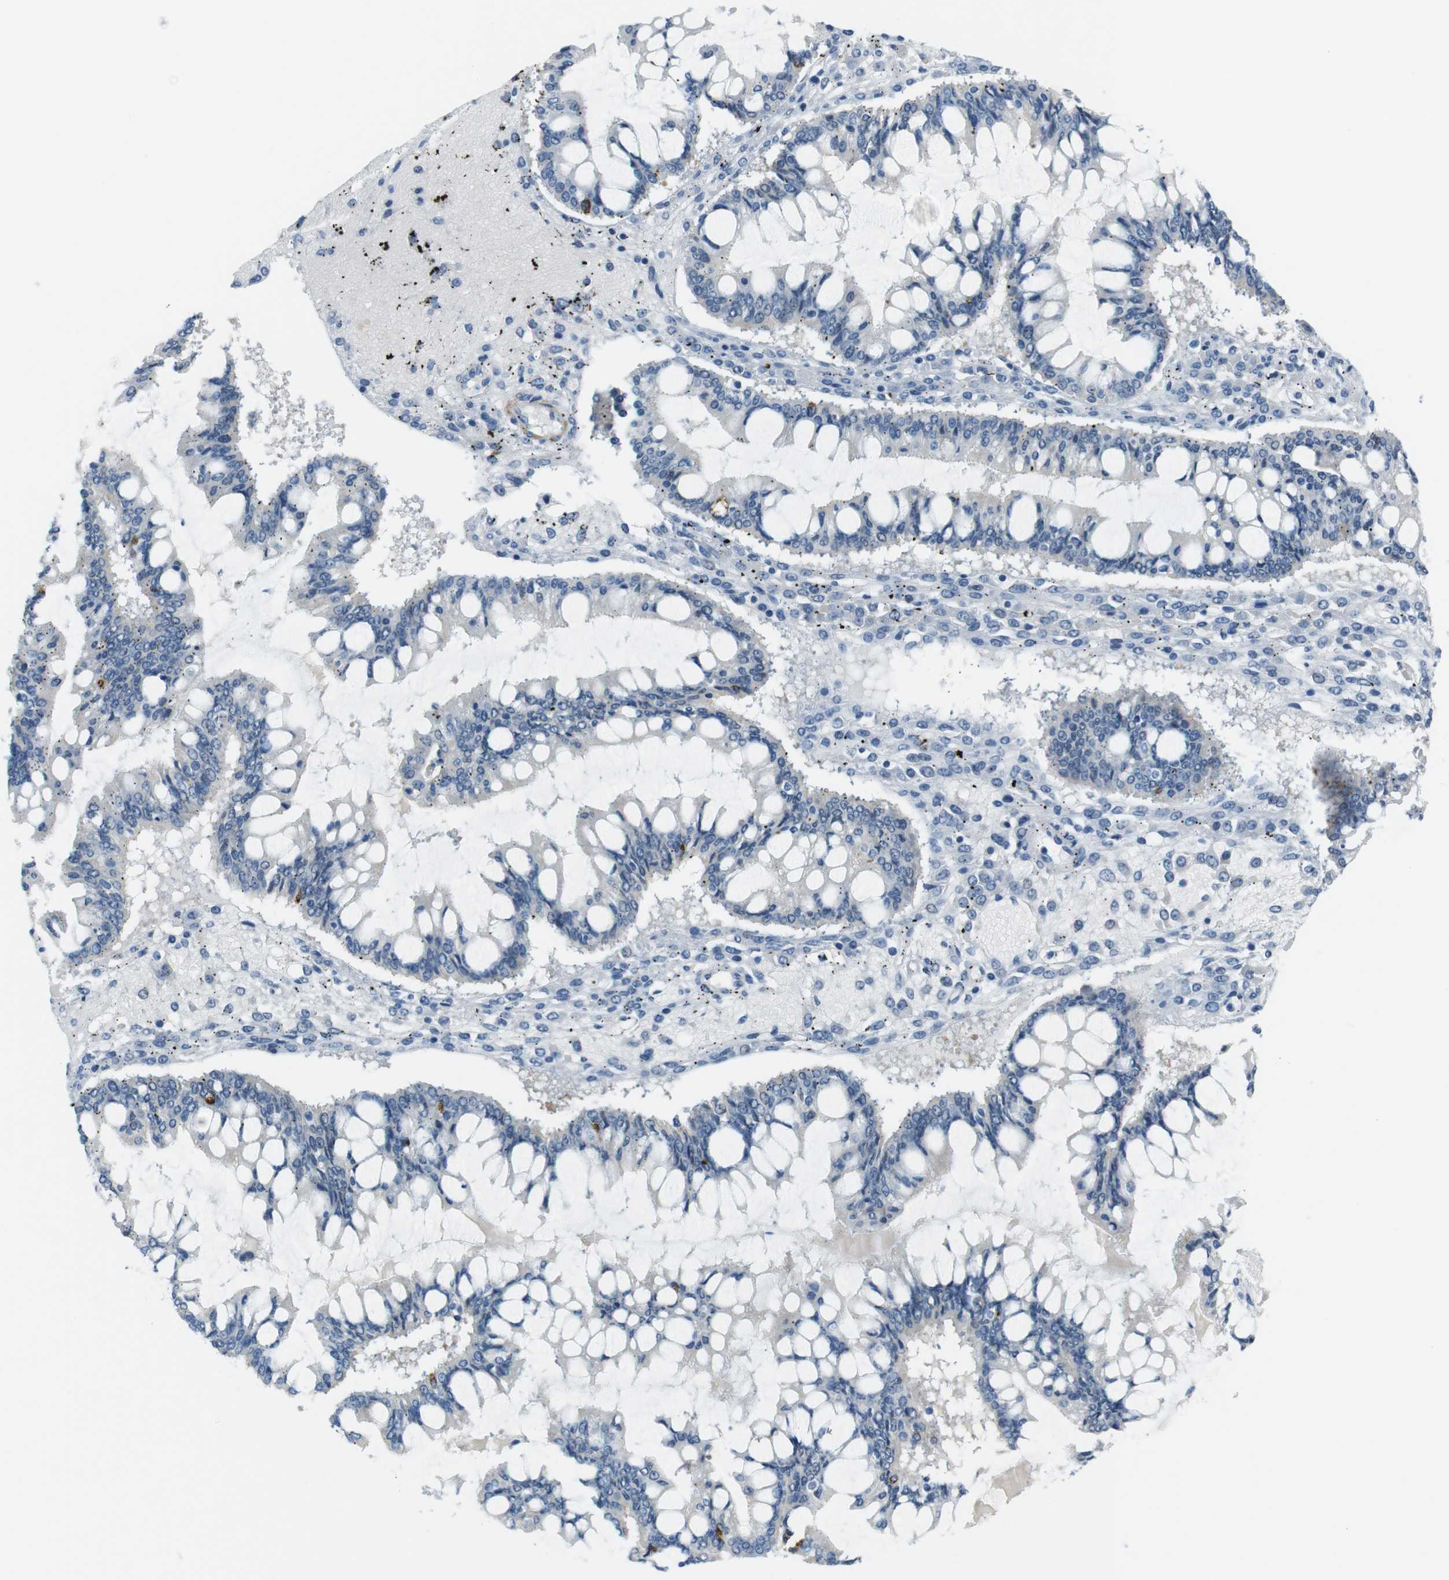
{"staining": {"intensity": "negative", "quantity": "none", "location": "none"}, "tissue": "ovarian cancer", "cell_type": "Tumor cells", "image_type": "cancer", "snomed": [{"axis": "morphology", "description": "Cystadenocarcinoma, mucinous, NOS"}, {"axis": "topography", "description": "Ovary"}], "caption": "Human mucinous cystadenocarcinoma (ovarian) stained for a protein using IHC reveals no positivity in tumor cells.", "gene": "HRH2", "patient": {"sex": "female", "age": 73}}